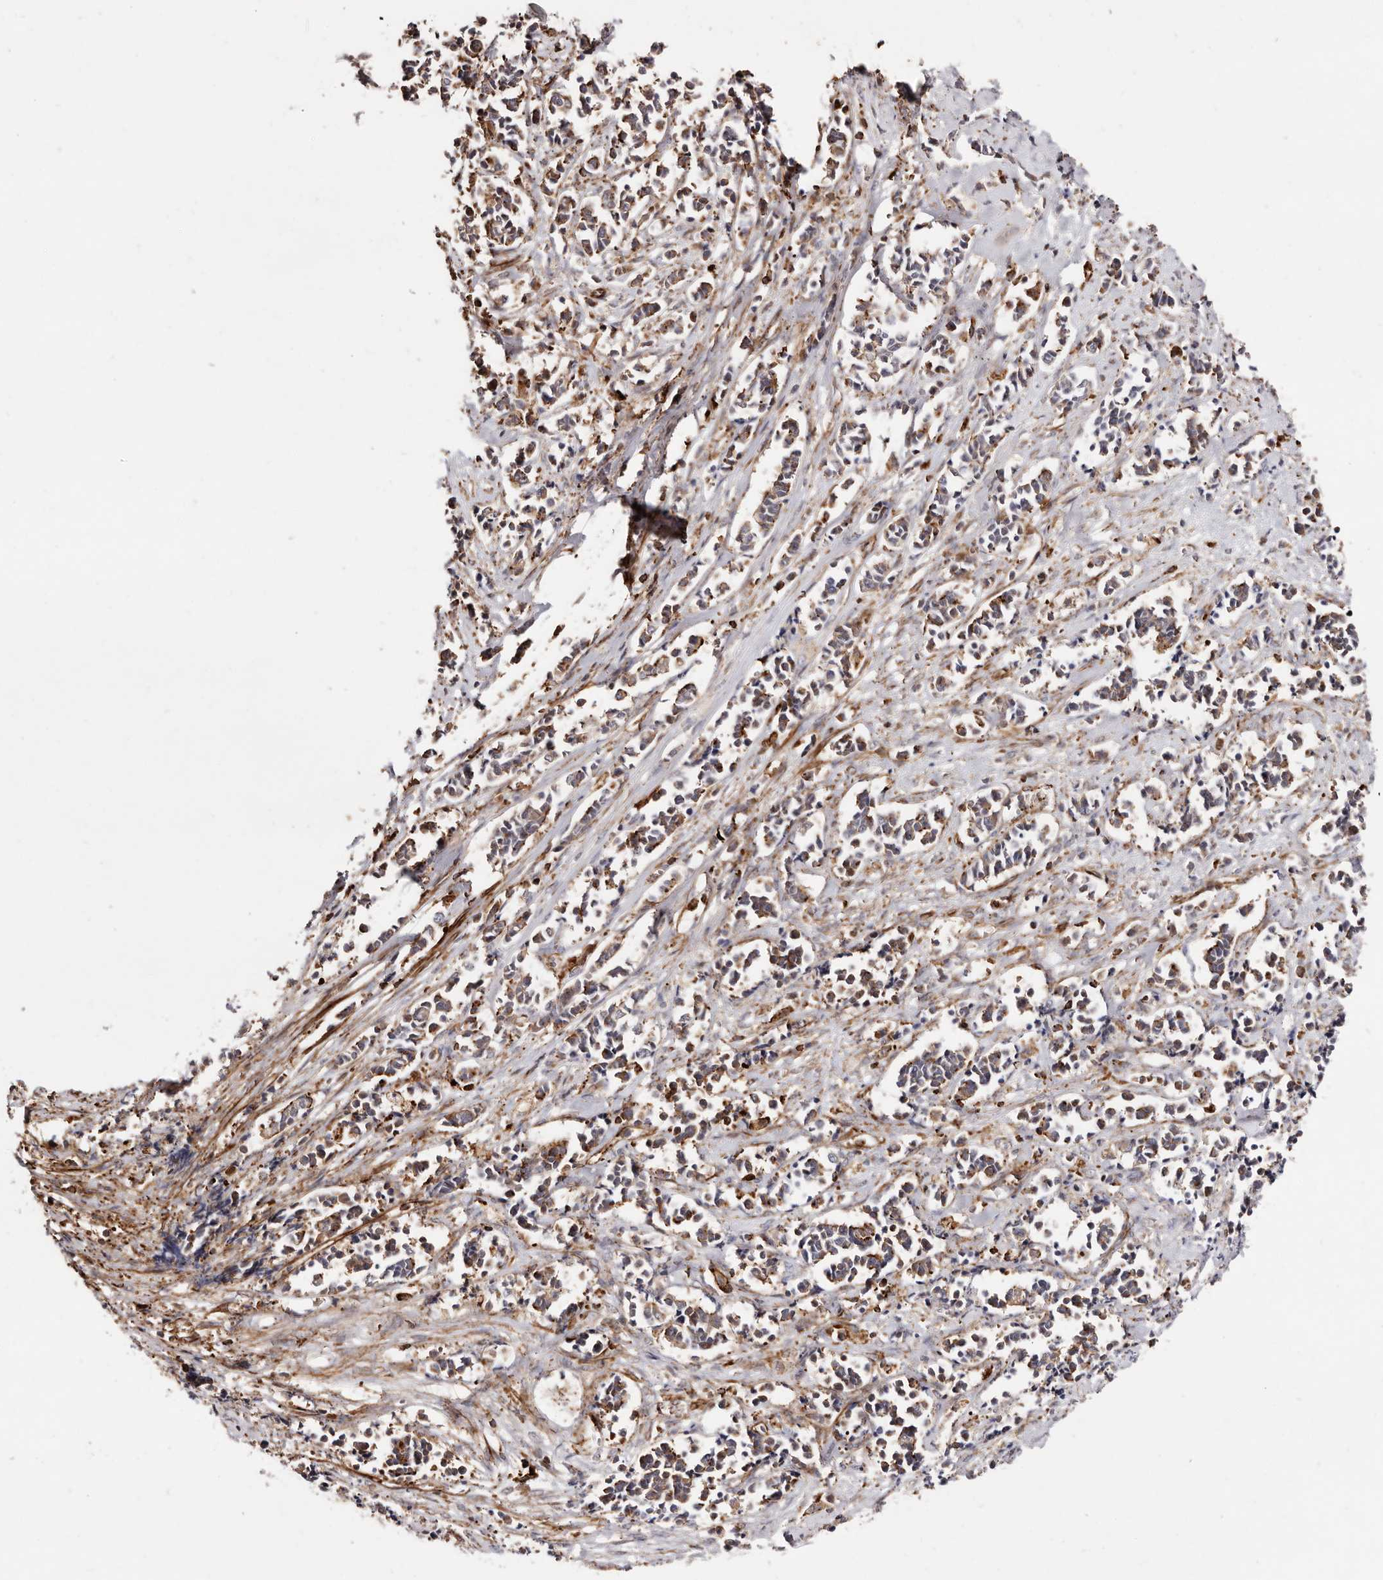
{"staining": {"intensity": "moderate", "quantity": "<25%", "location": "cytoplasmic/membranous"}, "tissue": "cervical cancer", "cell_type": "Tumor cells", "image_type": "cancer", "snomed": [{"axis": "morphology", "description": "Normal tissue, NOS"}, {"axis": "morphology", "description": "Squamous cell carcinoma, NOS"}, {"axis": "topography", "description": "Cervix"}], "caption": "Immunohistochemical staining of human cervical cancer (squamous cell carcinoma) shows low levels of moderate cytoplasmic/membranous protein expression in approximately <25% of tumor cells.", "gene": "PTPN22", "patient": {"sex": "female", "age": 35}}